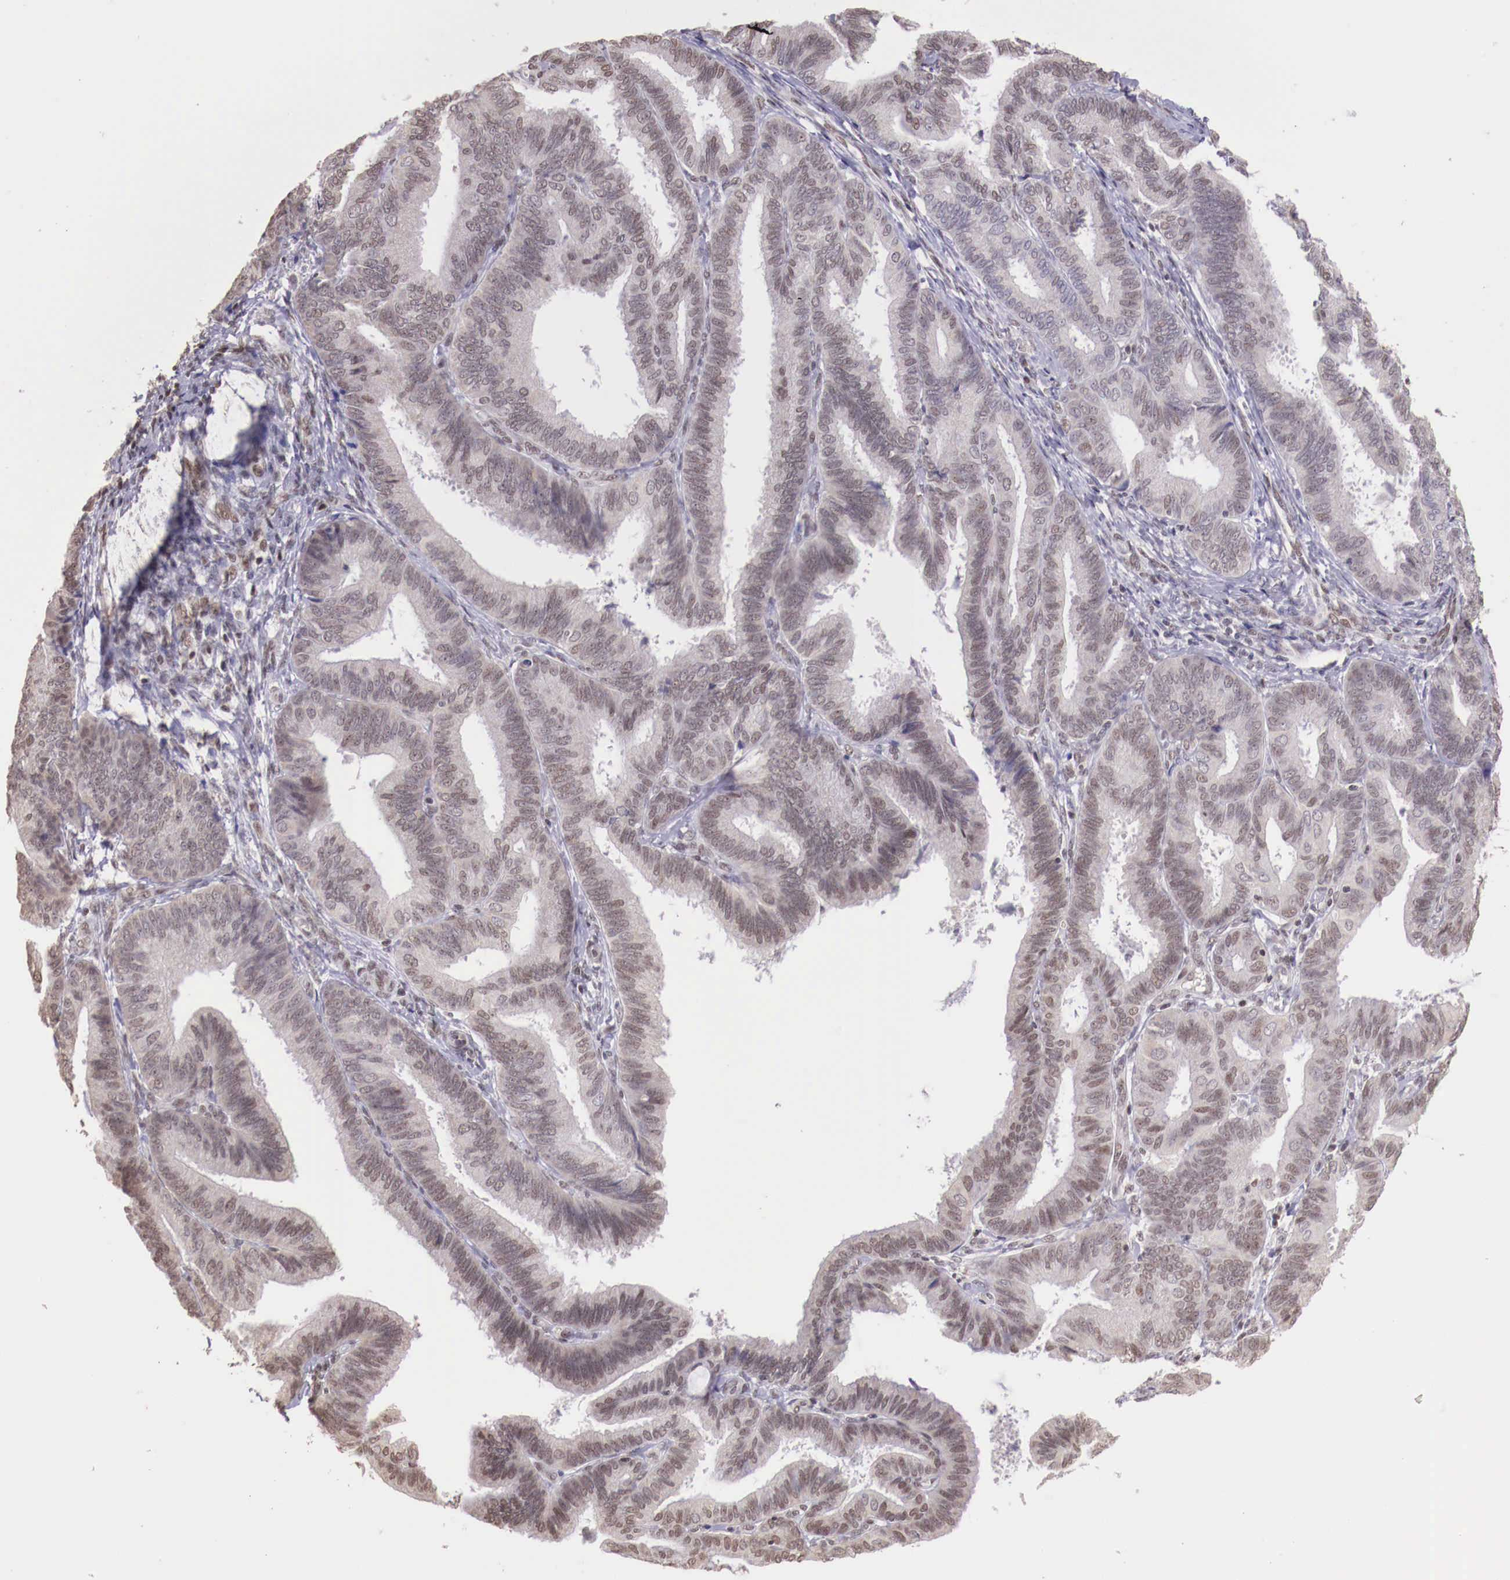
{"staining": {"intensity": "weak", "quantity": "<25%", "location": "nuclear"}, "tissue": "endometrial cancer", "cell_type": "Tumor cells", "image_type": "cancer", "snomed": [{"axis": "morphology", "description": "Adenocarcinoma, NOS"}, {"axis": "topography", "description": "Endometrium"}], "caption": "An immunohistochemistry photomicrograph of endometrial adenocarcinoma is shown. There is no staining in tumor cells of endometrial adenocarcinoma.", "gene": "SP1", "patient": {"sex": "female", "age": 63}}